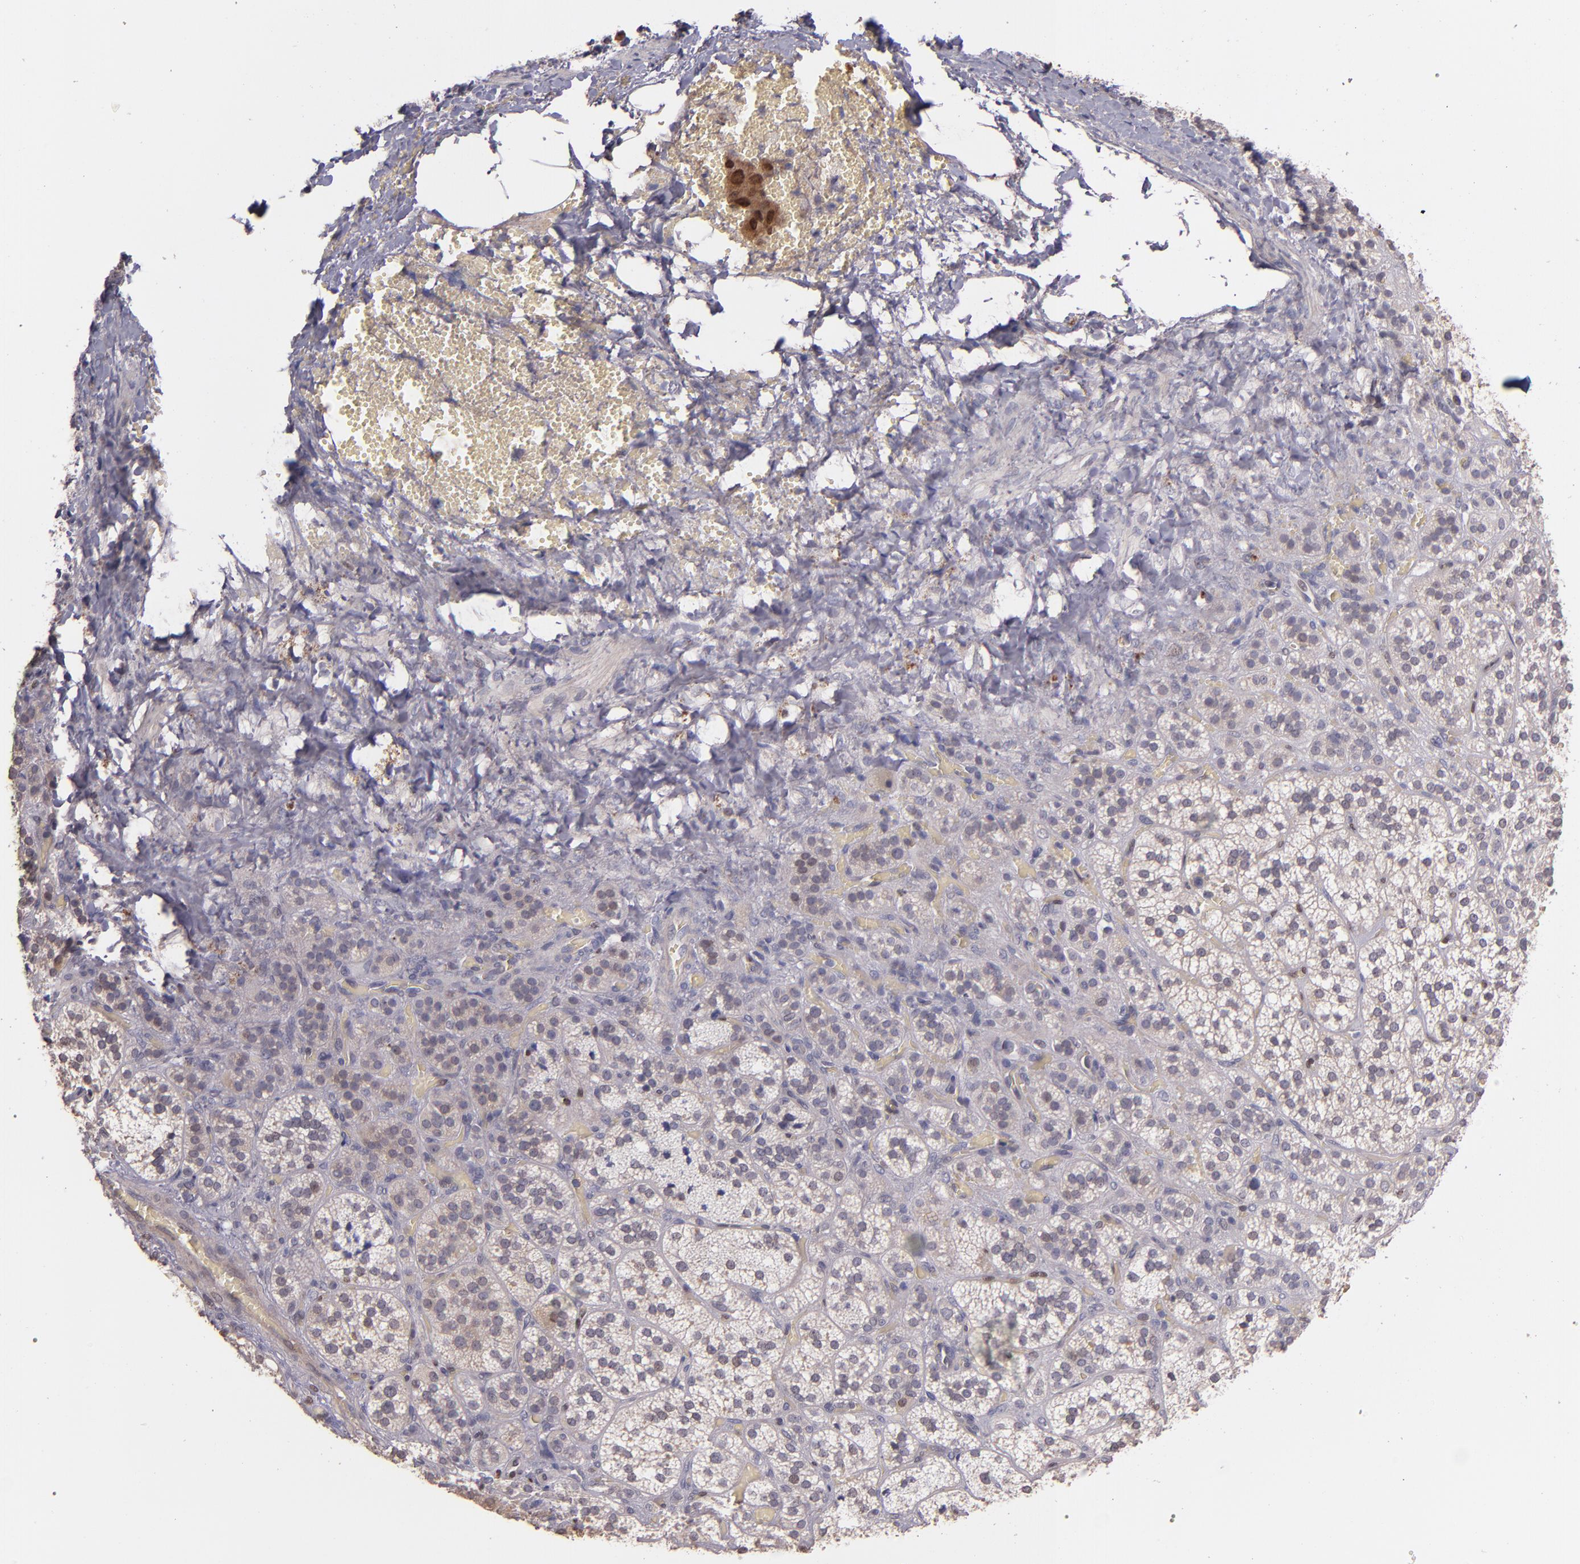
{"staining": {"intensity": "moderate", "quantity": "25%-75%", "location": "cytoplasmic/membranous"}, "tissue": "adrenal gland", "cell_type": "Glandular cells", "image_type": "normal", "snomed": [{"axis": "morphology", "description": "Normal tissue, NOS"}, {"axis": "topography", "description": "Adrenal gland"}], "caption": "Immunohistochemical staining of unremarkable human adrenal gland shows moderate cytoplasmic/membranous protein staining in approximately 25%-75% of glandular cells.", "gene": "NUP62CL", "patient": {"sex": "female", "age": 71}}